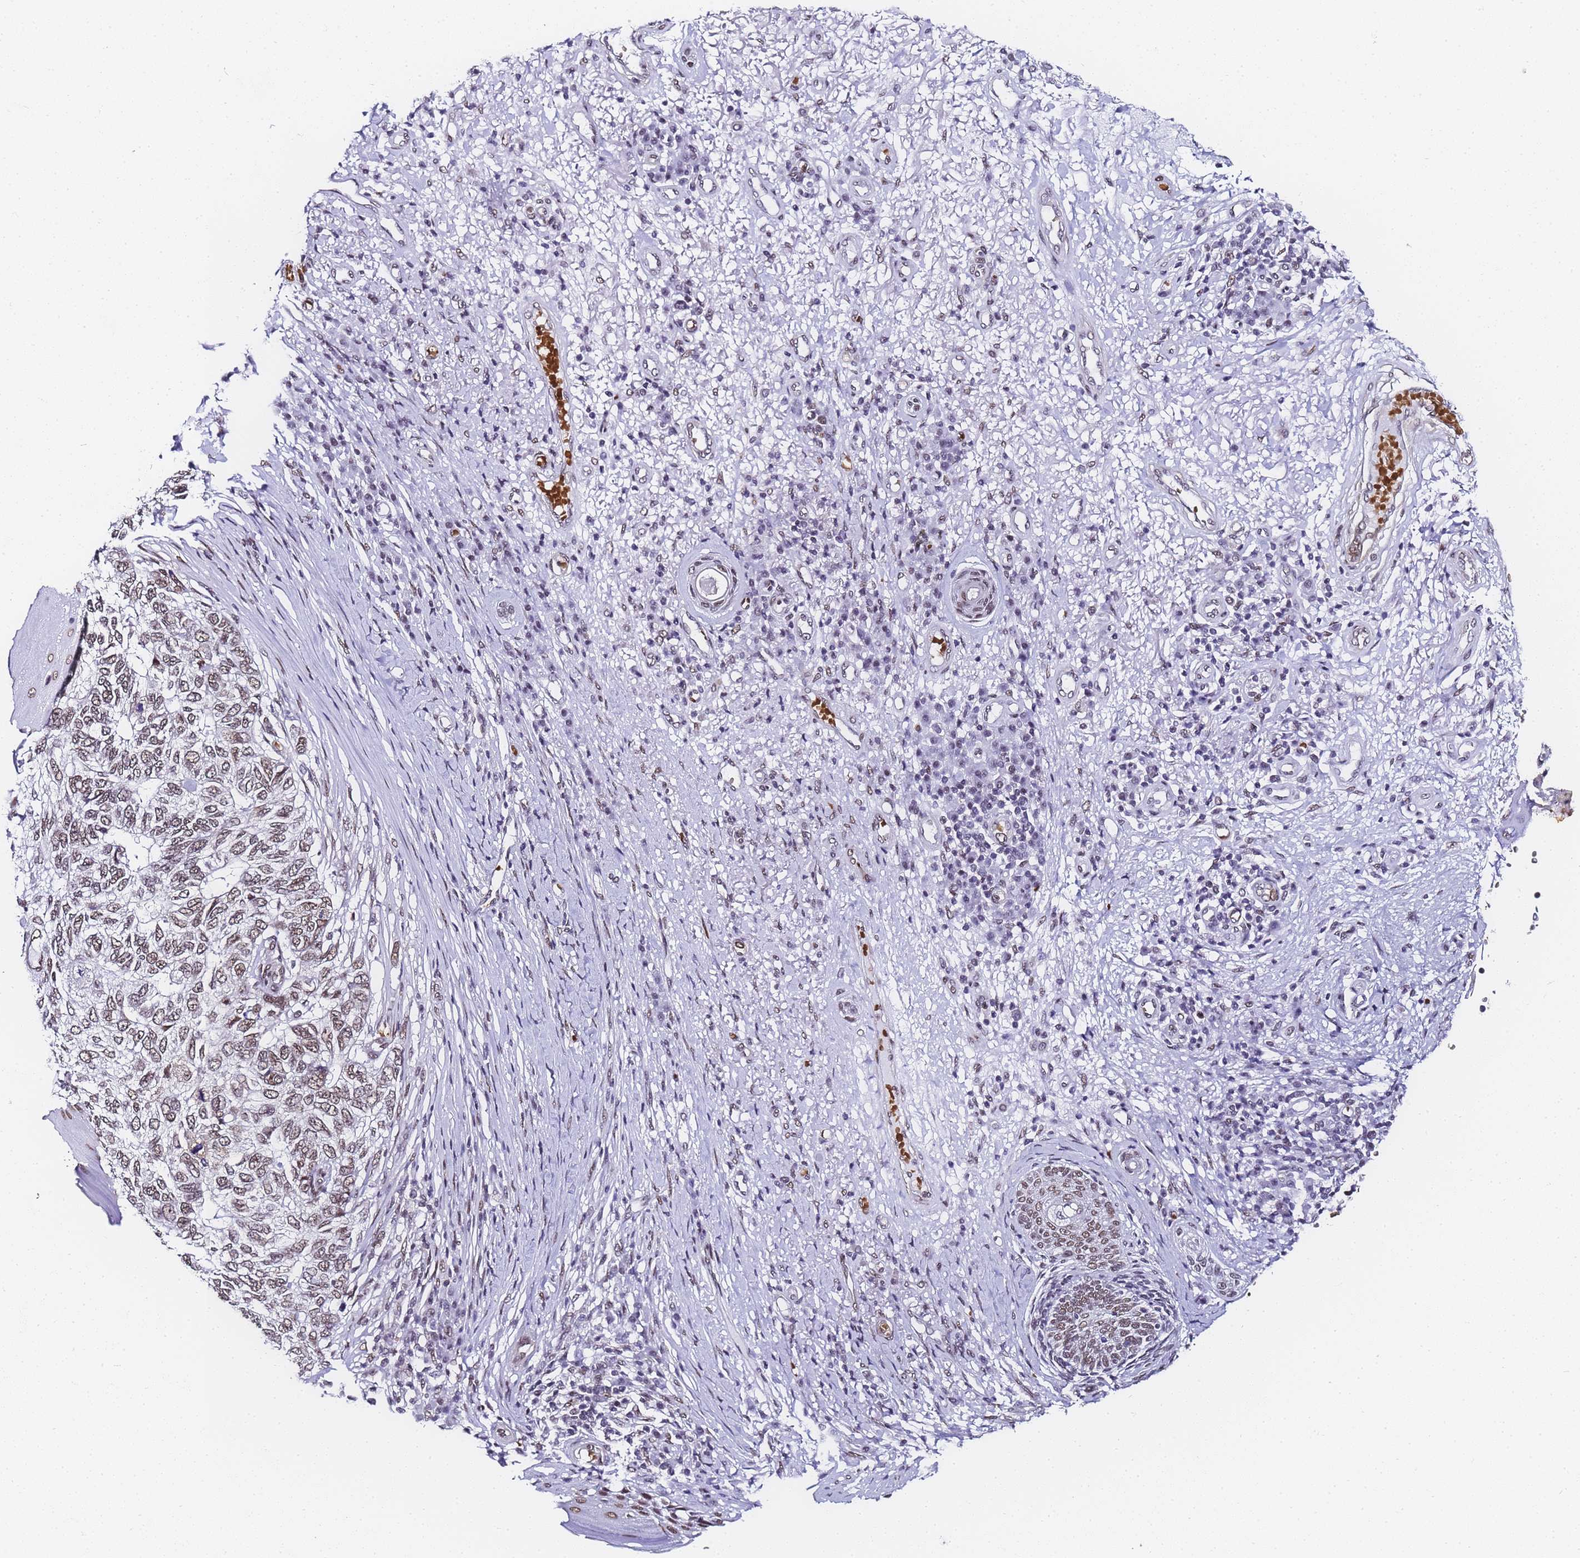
{"staining": {"intensity": "weak", "quantity": ">75%", "location": "nuclear"}, "tissue": "skin cancer", "cell_type": "Tumor cells", "image_type": "cancer", "snomed": [{"axis": "morphology", "description": "Basal cell carcinoma"}, {"axis": "topography", "description": "Skin"}], "caption": "IHC image of human skin cancer stained for a protein (brown), which demonstrates low levels of weak nuclear positivity in about >75% of tumor cells.", "gene": "POLR1A", "patient": {"sex": "female", "age": 65}}